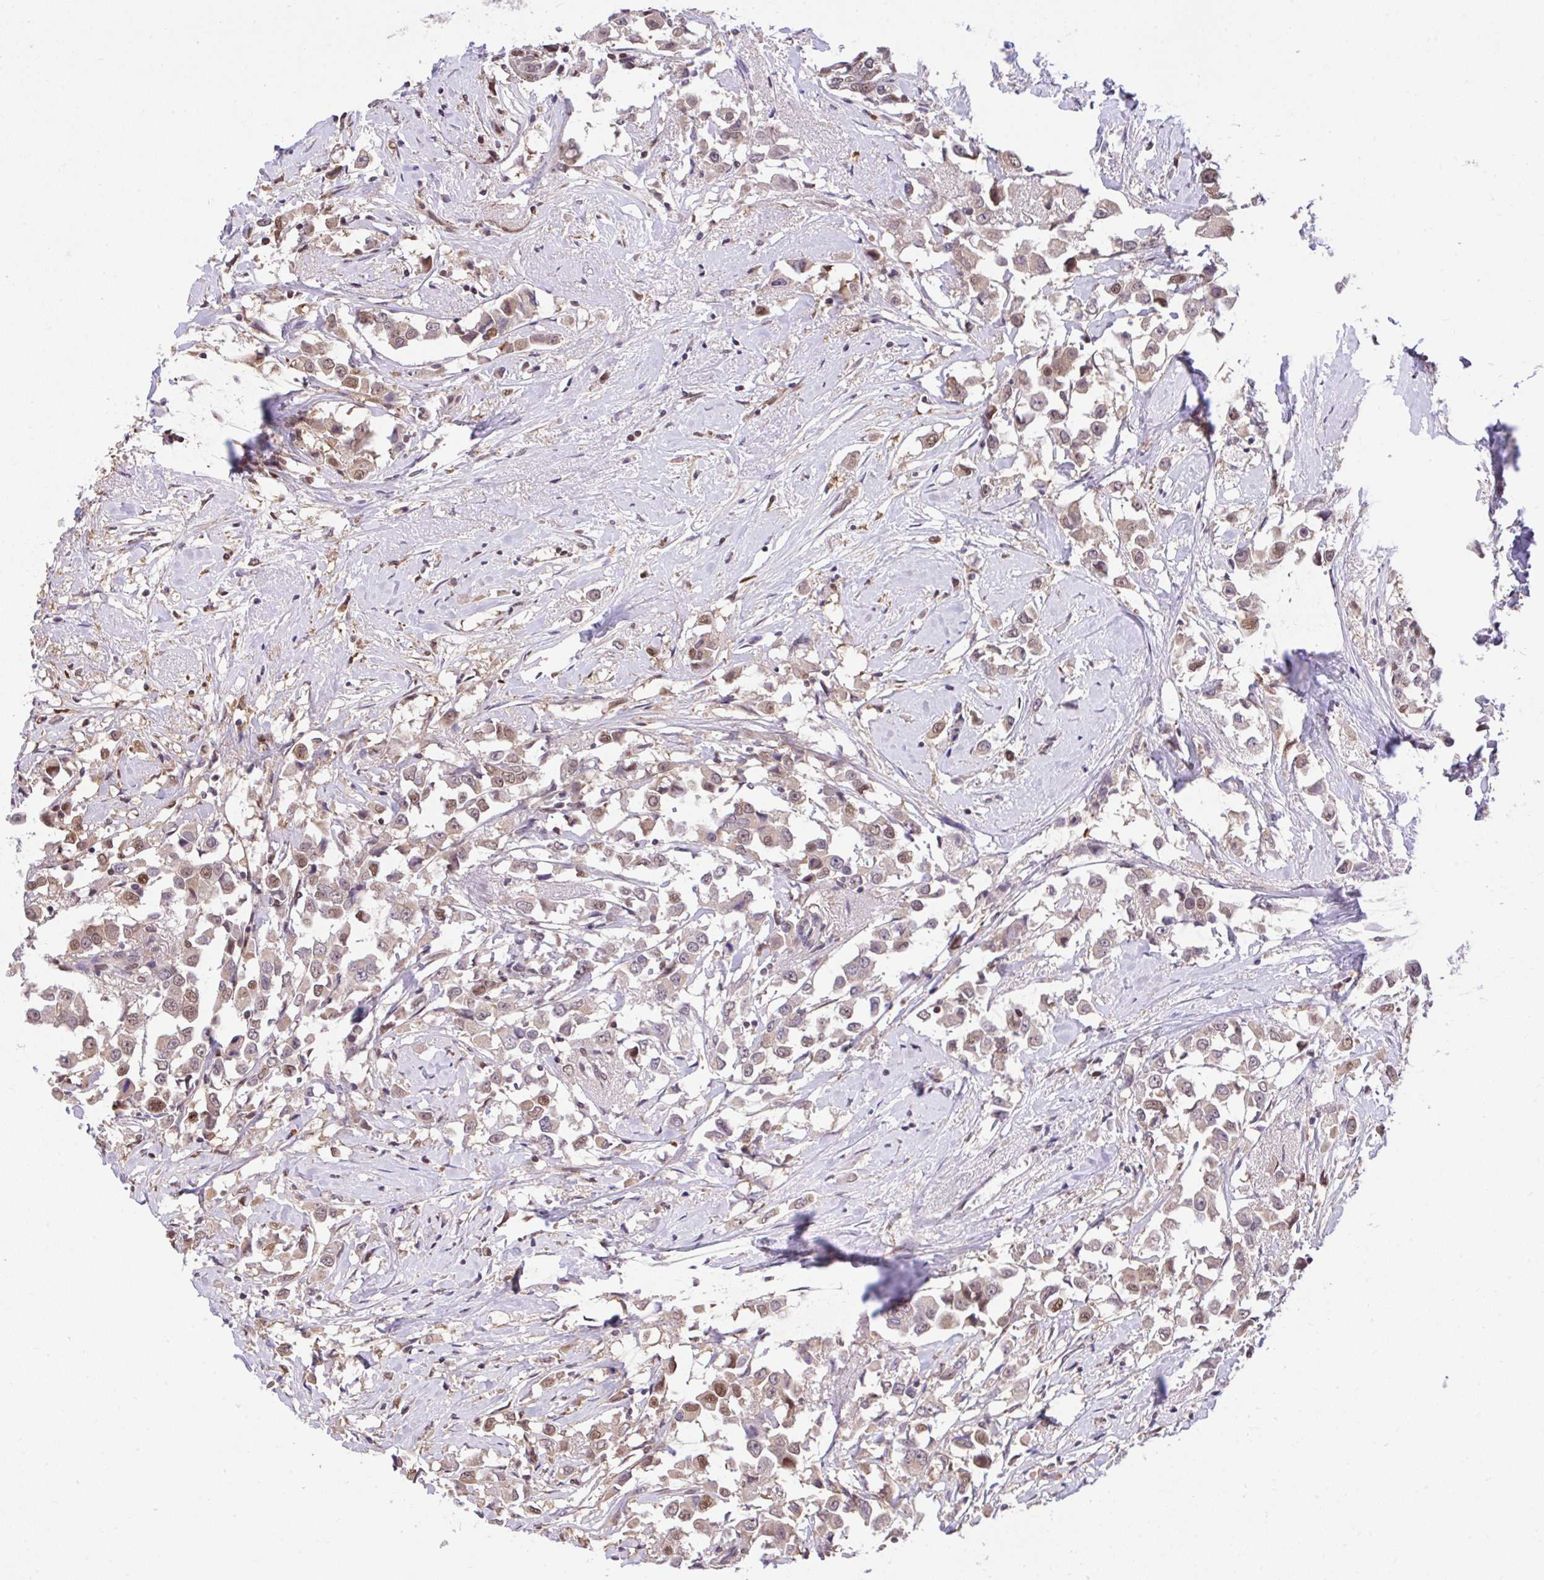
{"staining": {"intensity": "weak", "quantity": "25%-75%", "location": "nuclear"}, "tissue": "breast cancer", "cell_type": "Tumor cells", "image_type": "cancer", "snomed": [{"axis": "morphology", "description": "Duct carcinoma"}, {"axis": "topography", "description": "Breast"}], "caption": "Breast cancer (intraductal carcinoma) stained with a protein marker reveals weak staining in tumor cells.", "gene": "GLIS3", "patient": {"sex": "female", "age": 61}}